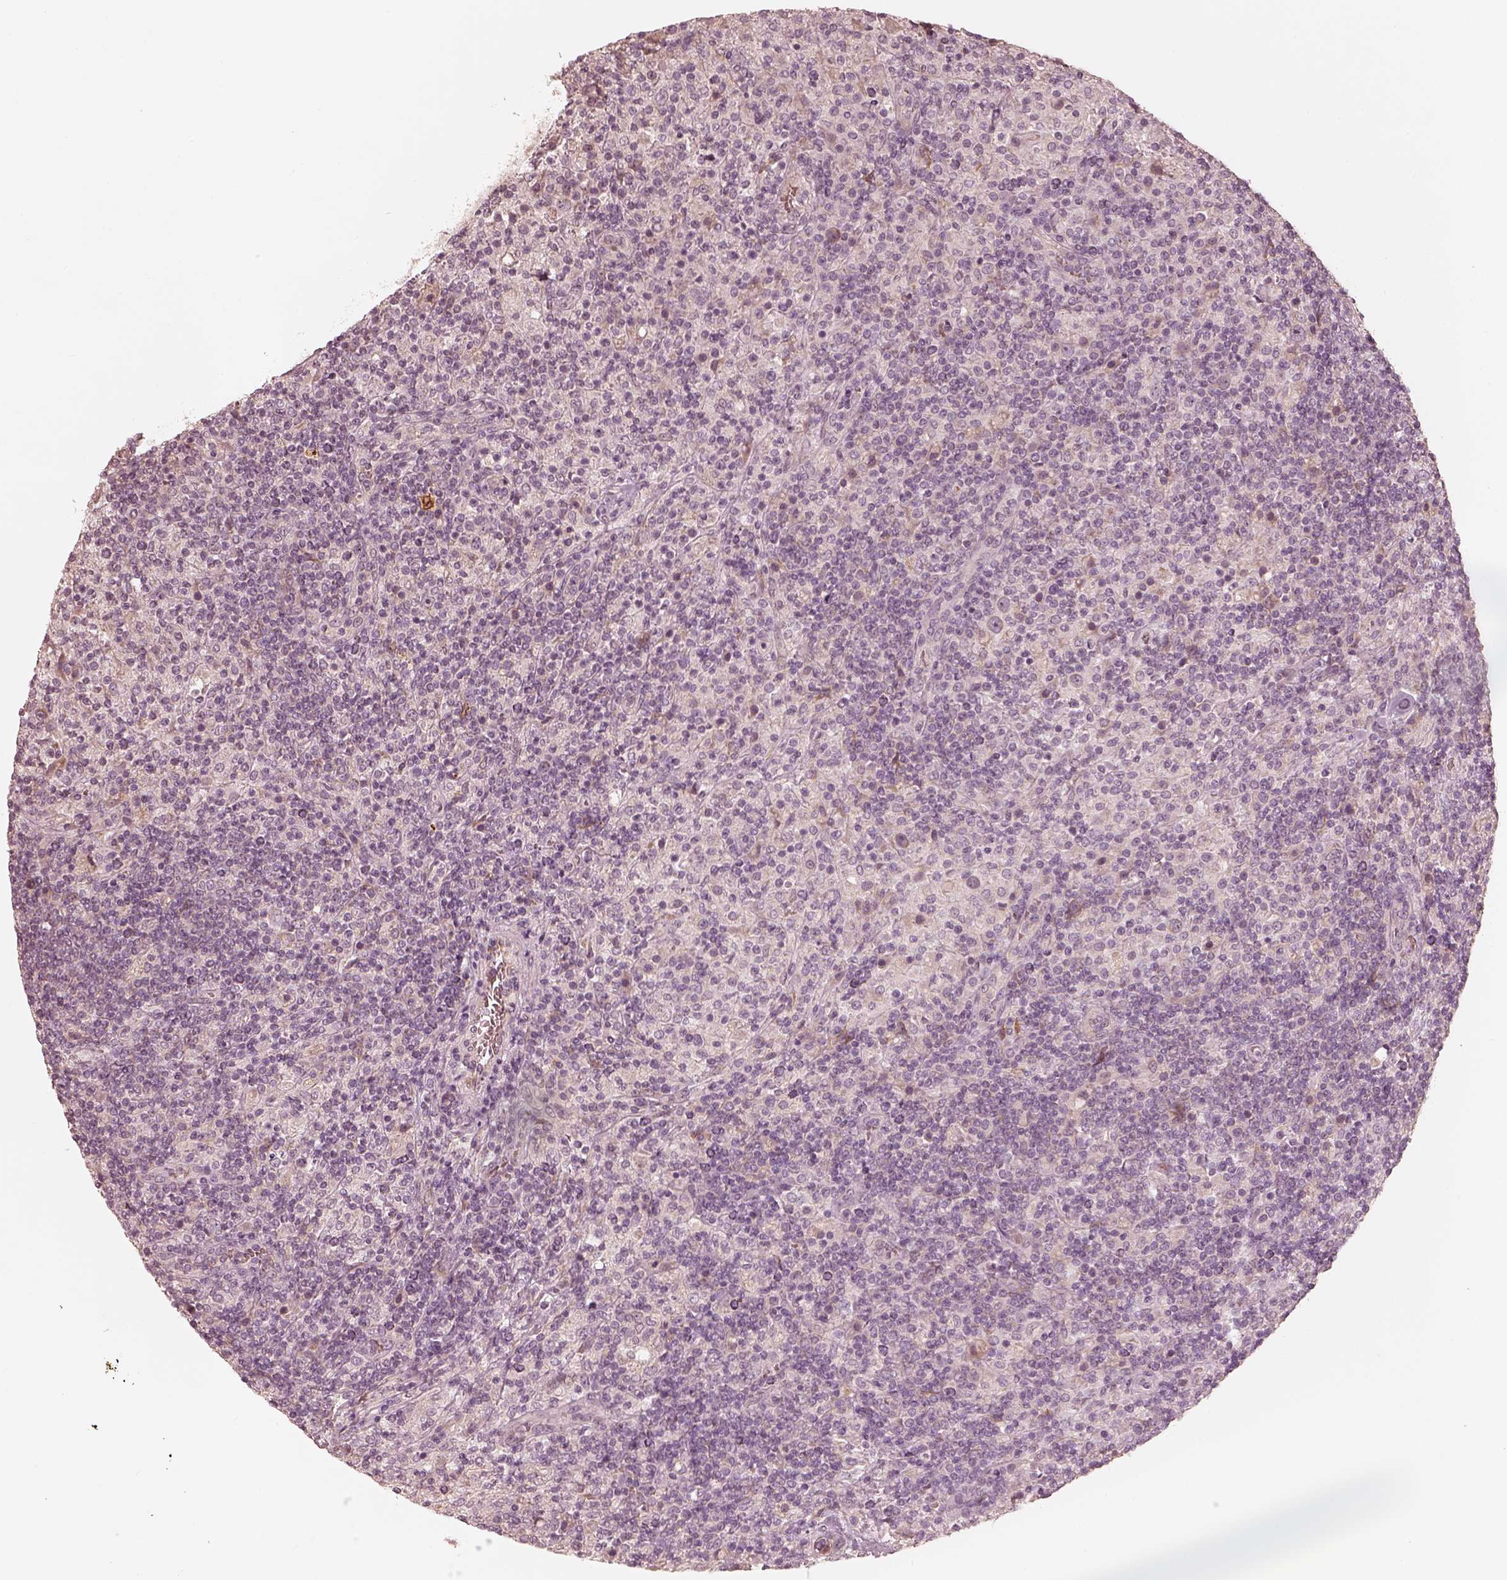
{"staining": {"intensity": "negative", "quantity": "none", "location": "none"}, "tissue": "lymphoma", "cell_type": "Tumor cells", "image_type": "cancer", "snomed": [{"axis": "morphology", "description": "Hodgkin's disease, NOS"}, {"axis": "topography", "description": "Lymph node"}], "caption": "This is an immunohistochemistry image of human lymphoma. There is no positivity in tumor cells.", "gene": "WLS", "patient": {"sex": "male", "age": 70}}